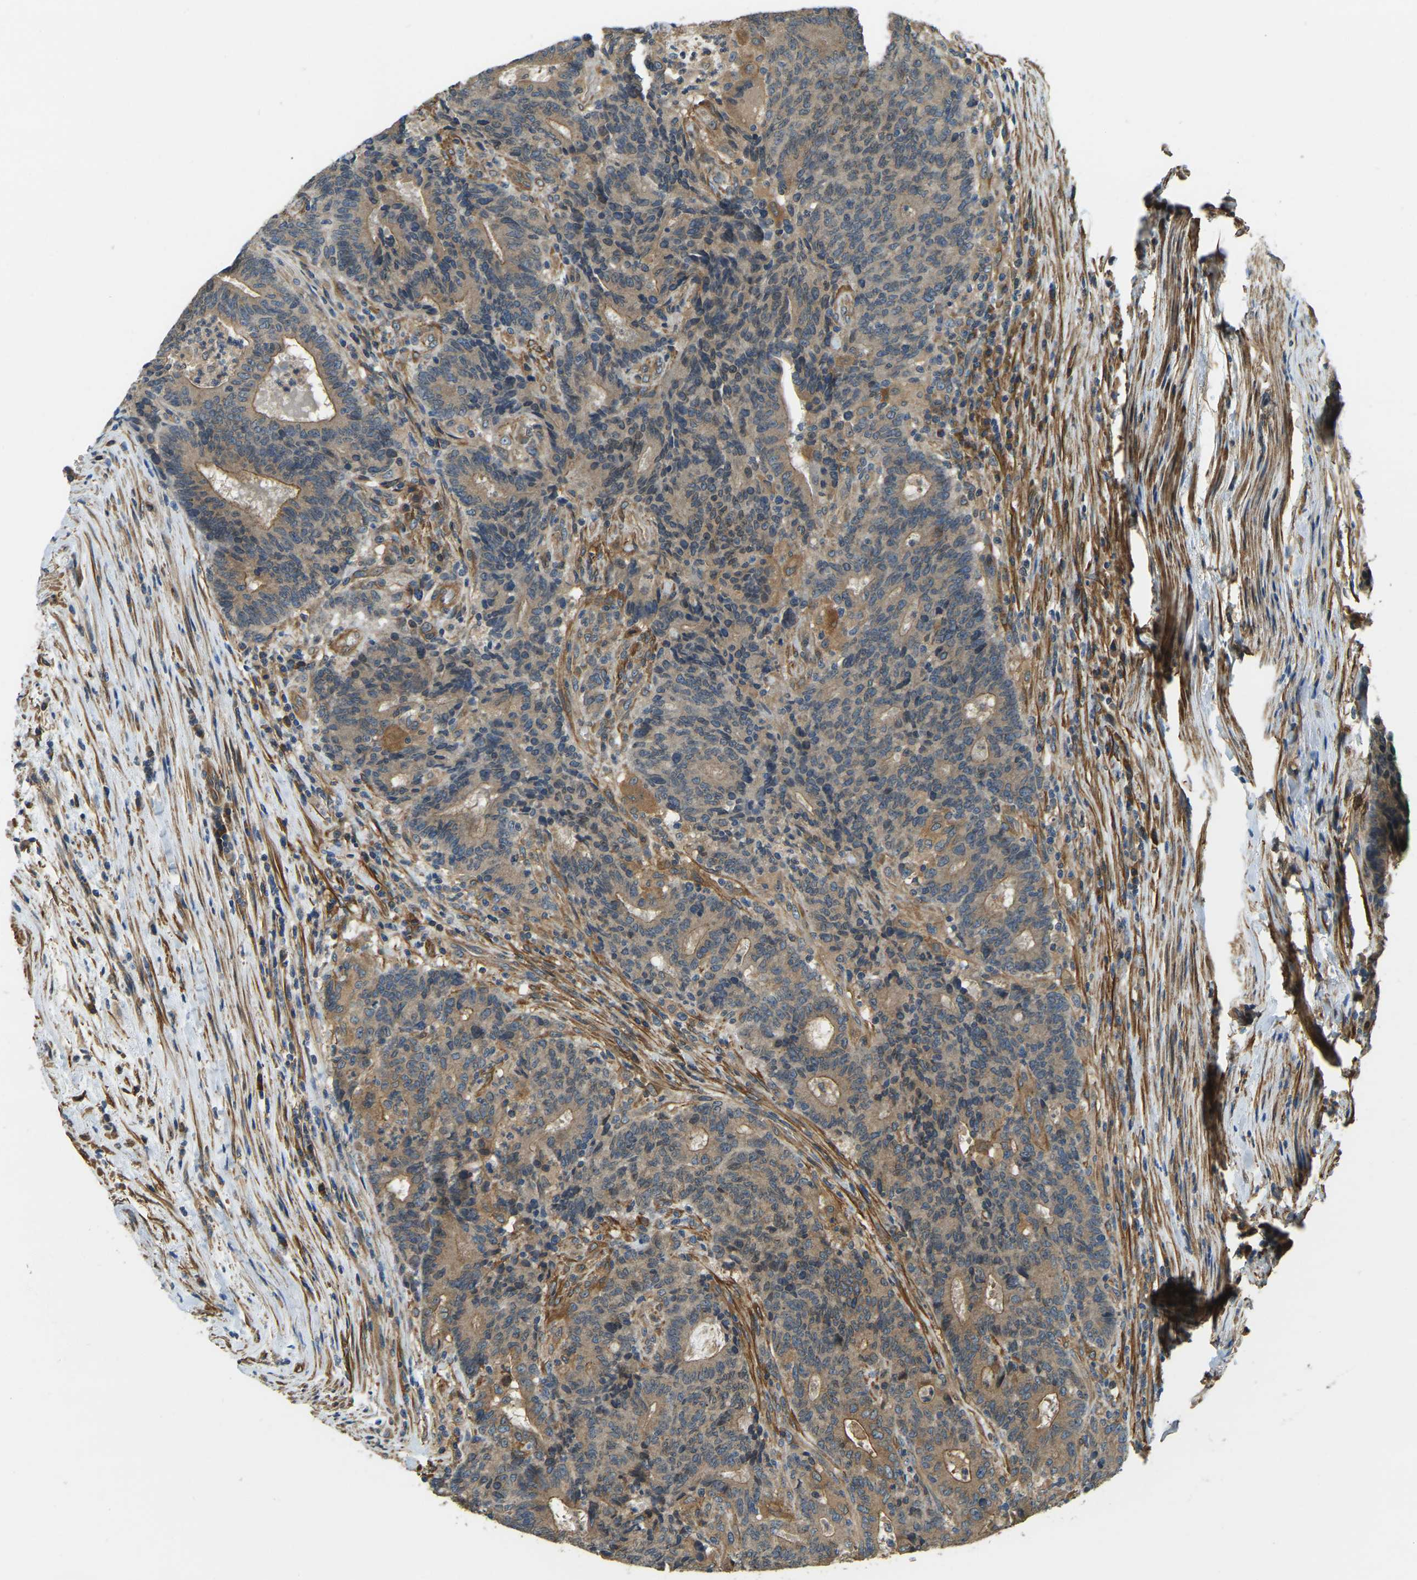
{"staining": {"intensity": "moderate", "quantity": ">75%", "location": "cytoplasmic/membranous"}, "tissue": "colorectal cancer", "cell_type": "Tumor cells", "image_type": "cancer", "snomed": [{"axis": "morphology", "description": "Normal tissue, NOS"}, {"axis": "morphology", "description": "Adenocarcinoma, NOS"}, {"axis": "topography", "description": "Colon"}], "caption": "There is medium levels of moderate cytoplasmic/membranous expression in tumor cells of colorectal adenocarcinoma, as demonstrated by immunohistochemical staining (brown color).", "gene": "ERGIC1", "patient": {"sex": "female", "age": 75}}